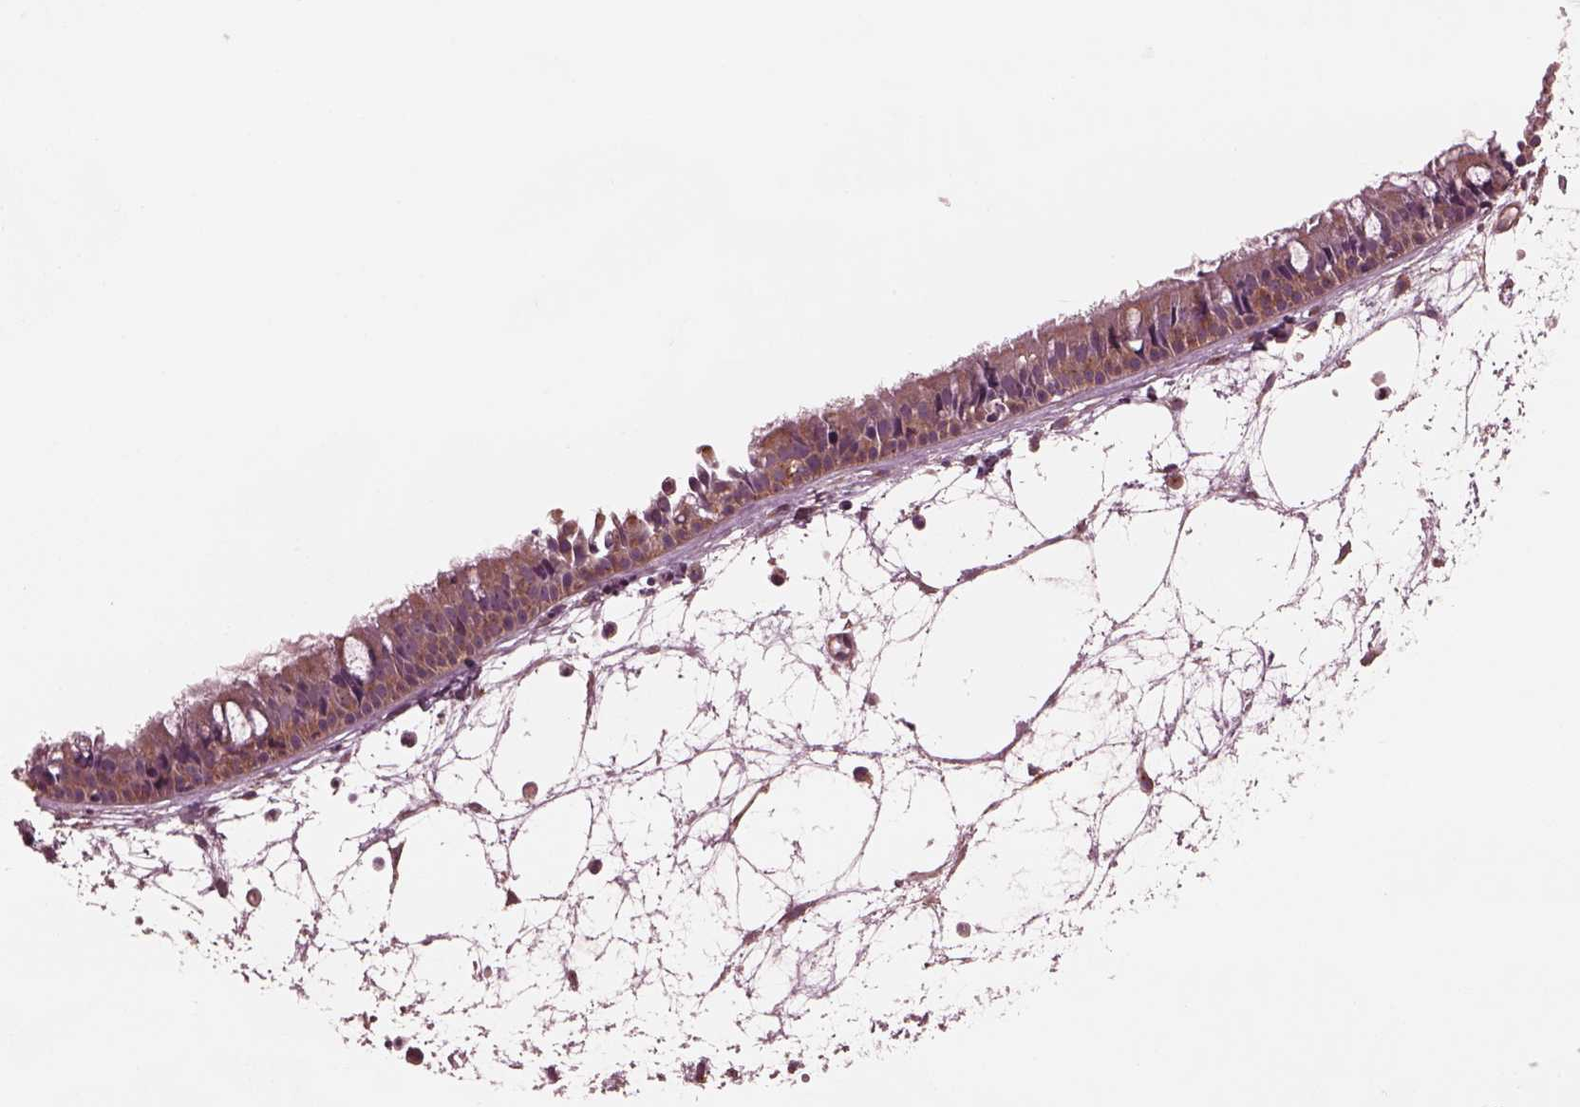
{"staining": {"intensity": "moderate", "quantity": ">75%", "location": "cytoplasmic/membranous"}, "tissue": "nasopharynx", "cell_type": "Respiratory epithelial cells", "image_type": "normal", "snomed": [{"axis": "morphology", "description": "Normal tissue, NOS"}, {"axis": "topography", "description": "Nasopharynx"}], "caption": "Protein expression analysis of normal nasopharynx displays moderate cytoplasmic/membranous expression in approximately >75% of respiratory epithelial cells. (DAB (3,3'-diaminobenzidine) IHC, brown staining for protein, blue staining for nuclei).", "gene": "TUBG1", "patient": {"sex": "male", "age": 31}}